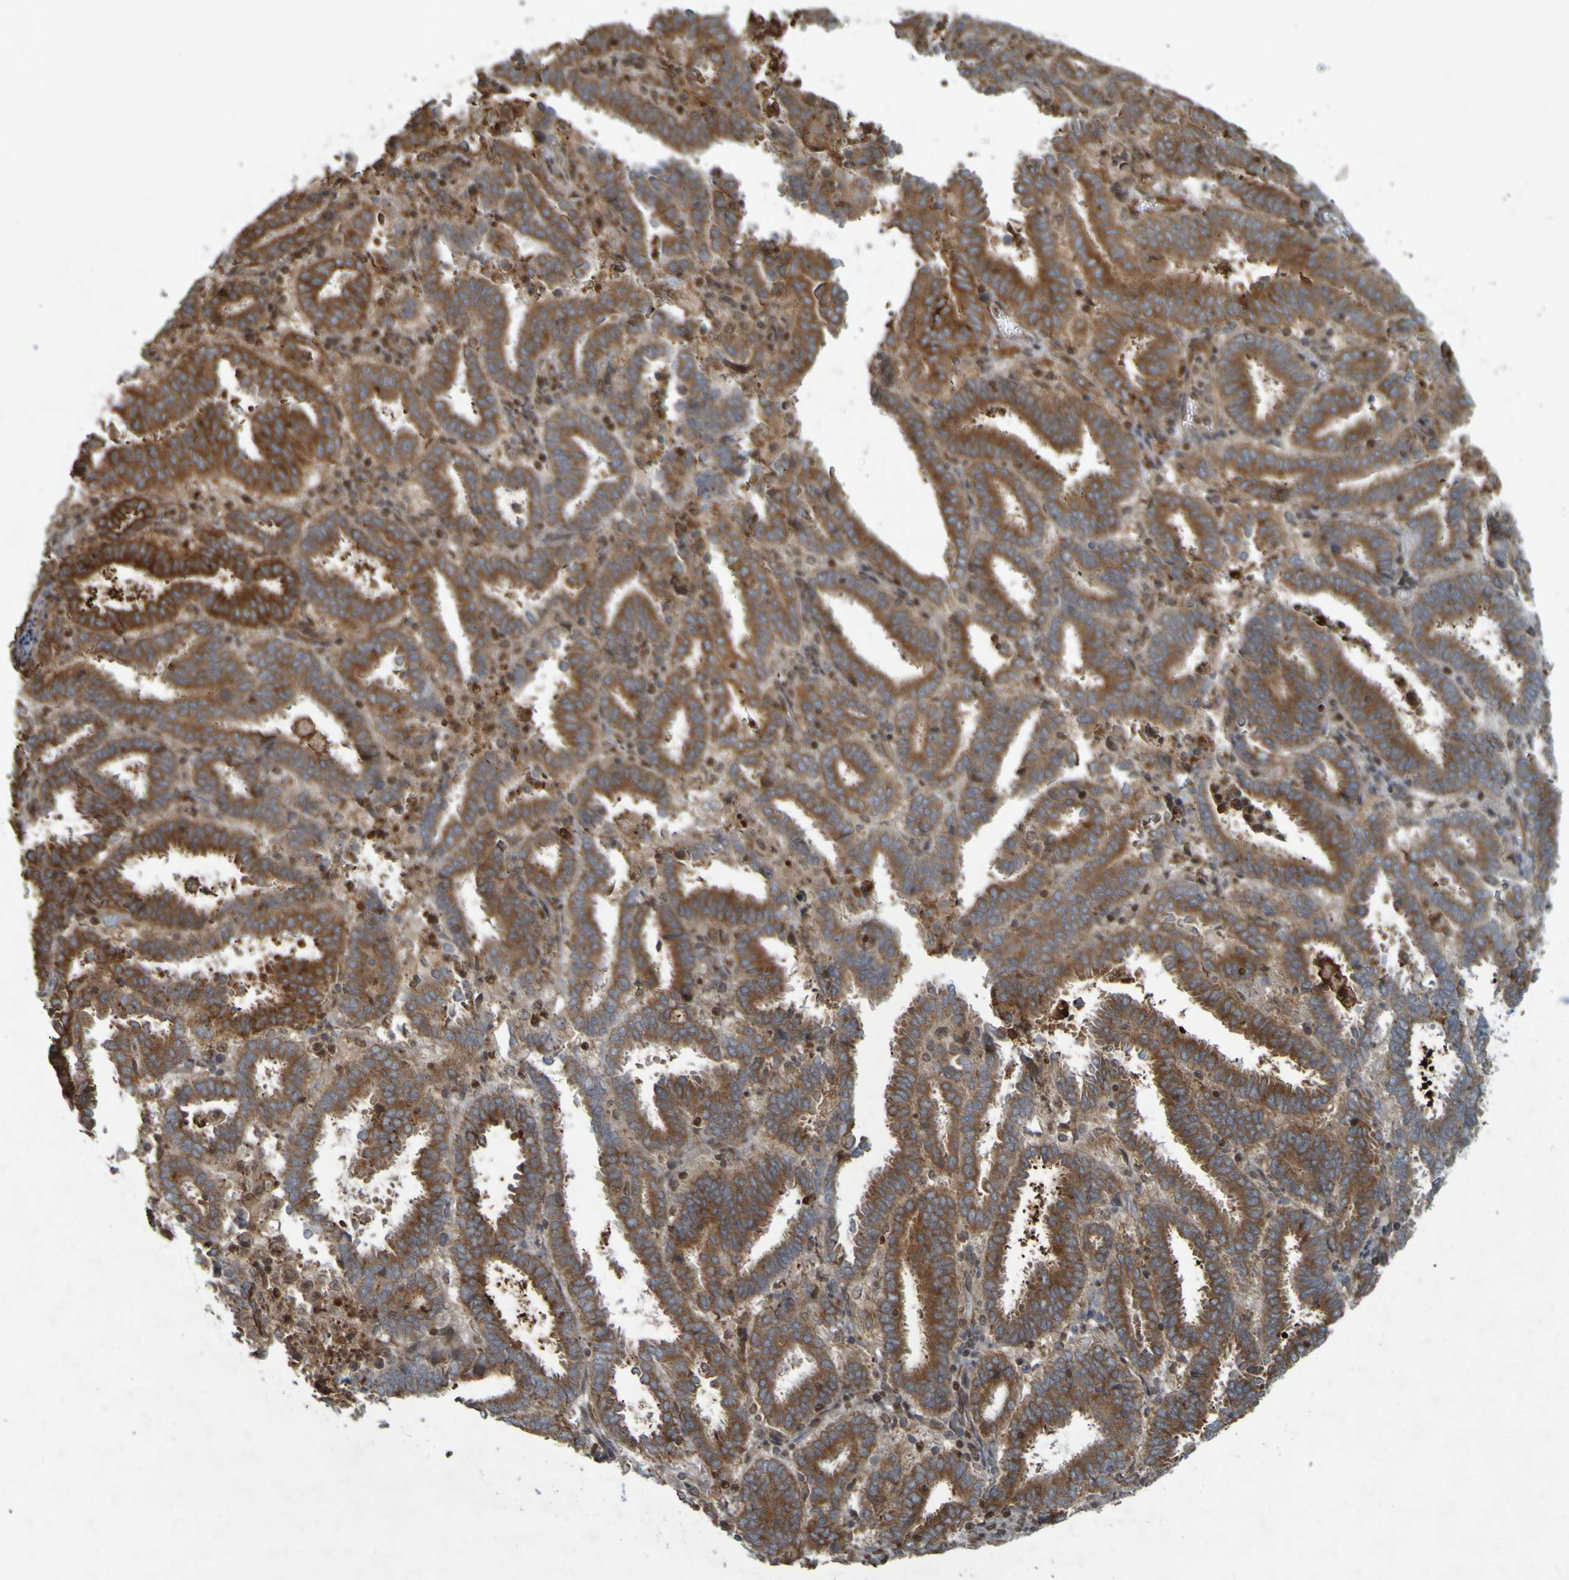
{"staining": {"intensity": "moderate", "quantity": ">75%", "location": "cytoplasmic/membranous"}, "tissue": "endometrial cancer", "cell_type": "Tumor cells", "image_type": "cancer", "snomed": [{"axis": "morphology", "description": "Adenocarcinoma, NOS"}, {"axis": "topography", "description": "Uterus"}], "caption": "Human endometrial cancer stained for a protein (brown) displays moderate cytoplasmic/membranous positive staining in about >75% of tumor cells.", "gene": "GUCY1A1", "patient": {"sex": "female", "age": 83}}